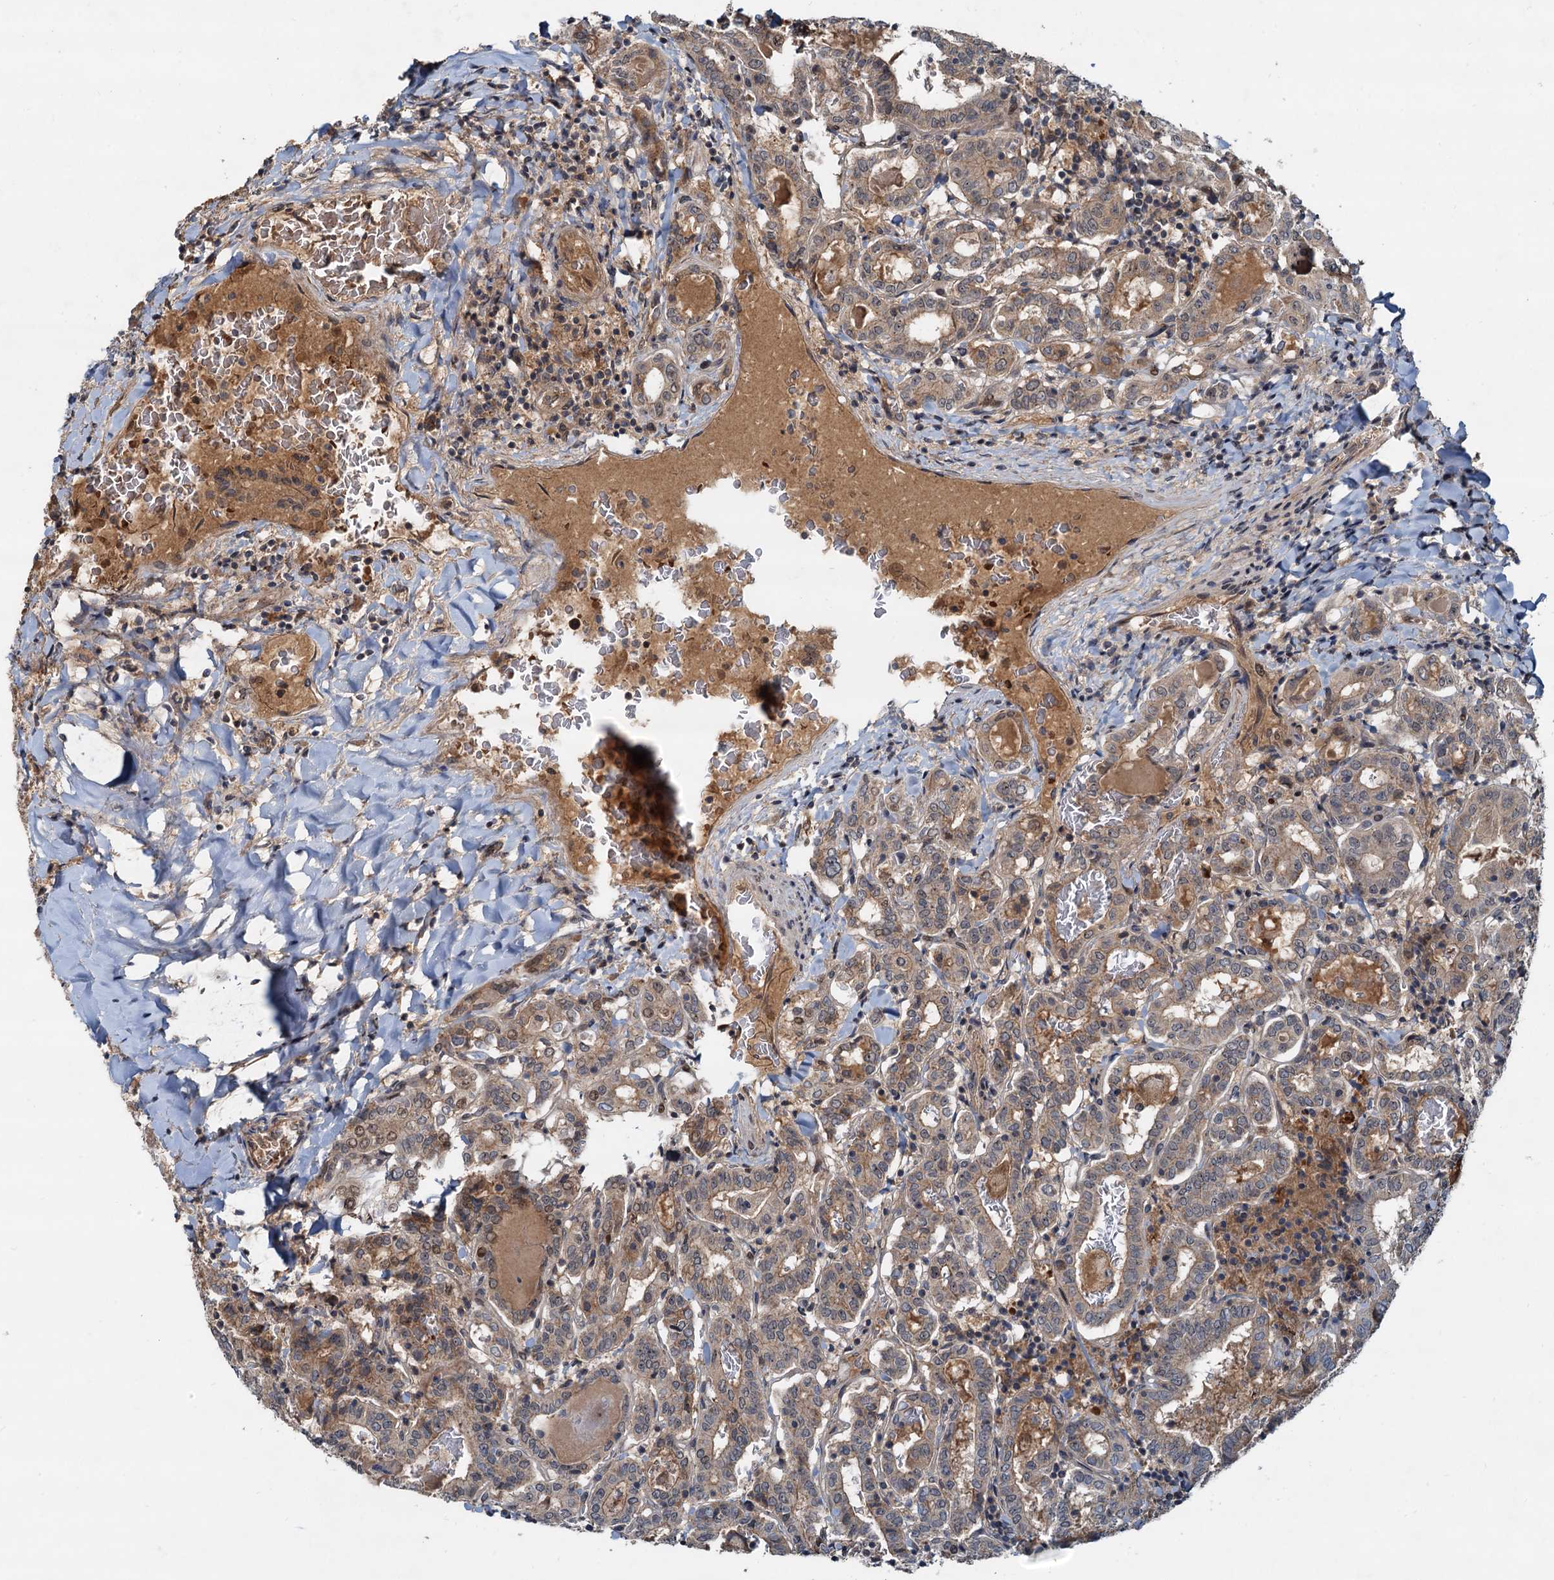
{"staining": {"intensity": "weak", "quantity": ">75%", "location": "cytoplasmic/membranous"}, "tissue": "thyroid cancer", "cell_type": "Tumor cells", "image_type": "cancer", "snomed": [{"axis": "morphology", "description": "Papillary adenocarcinoma, NOS"}, {"axis": "topography", "description": "Thyroid gland"}], "caption": "The micrograph shows staining of thyroid papillary adenocarcinoma, revealing weak cytoplasmic/membranous protein staining (brown color) within tumor cells.", "gene": "CEP68", "patient": {"sex": "female", "age": 72}}